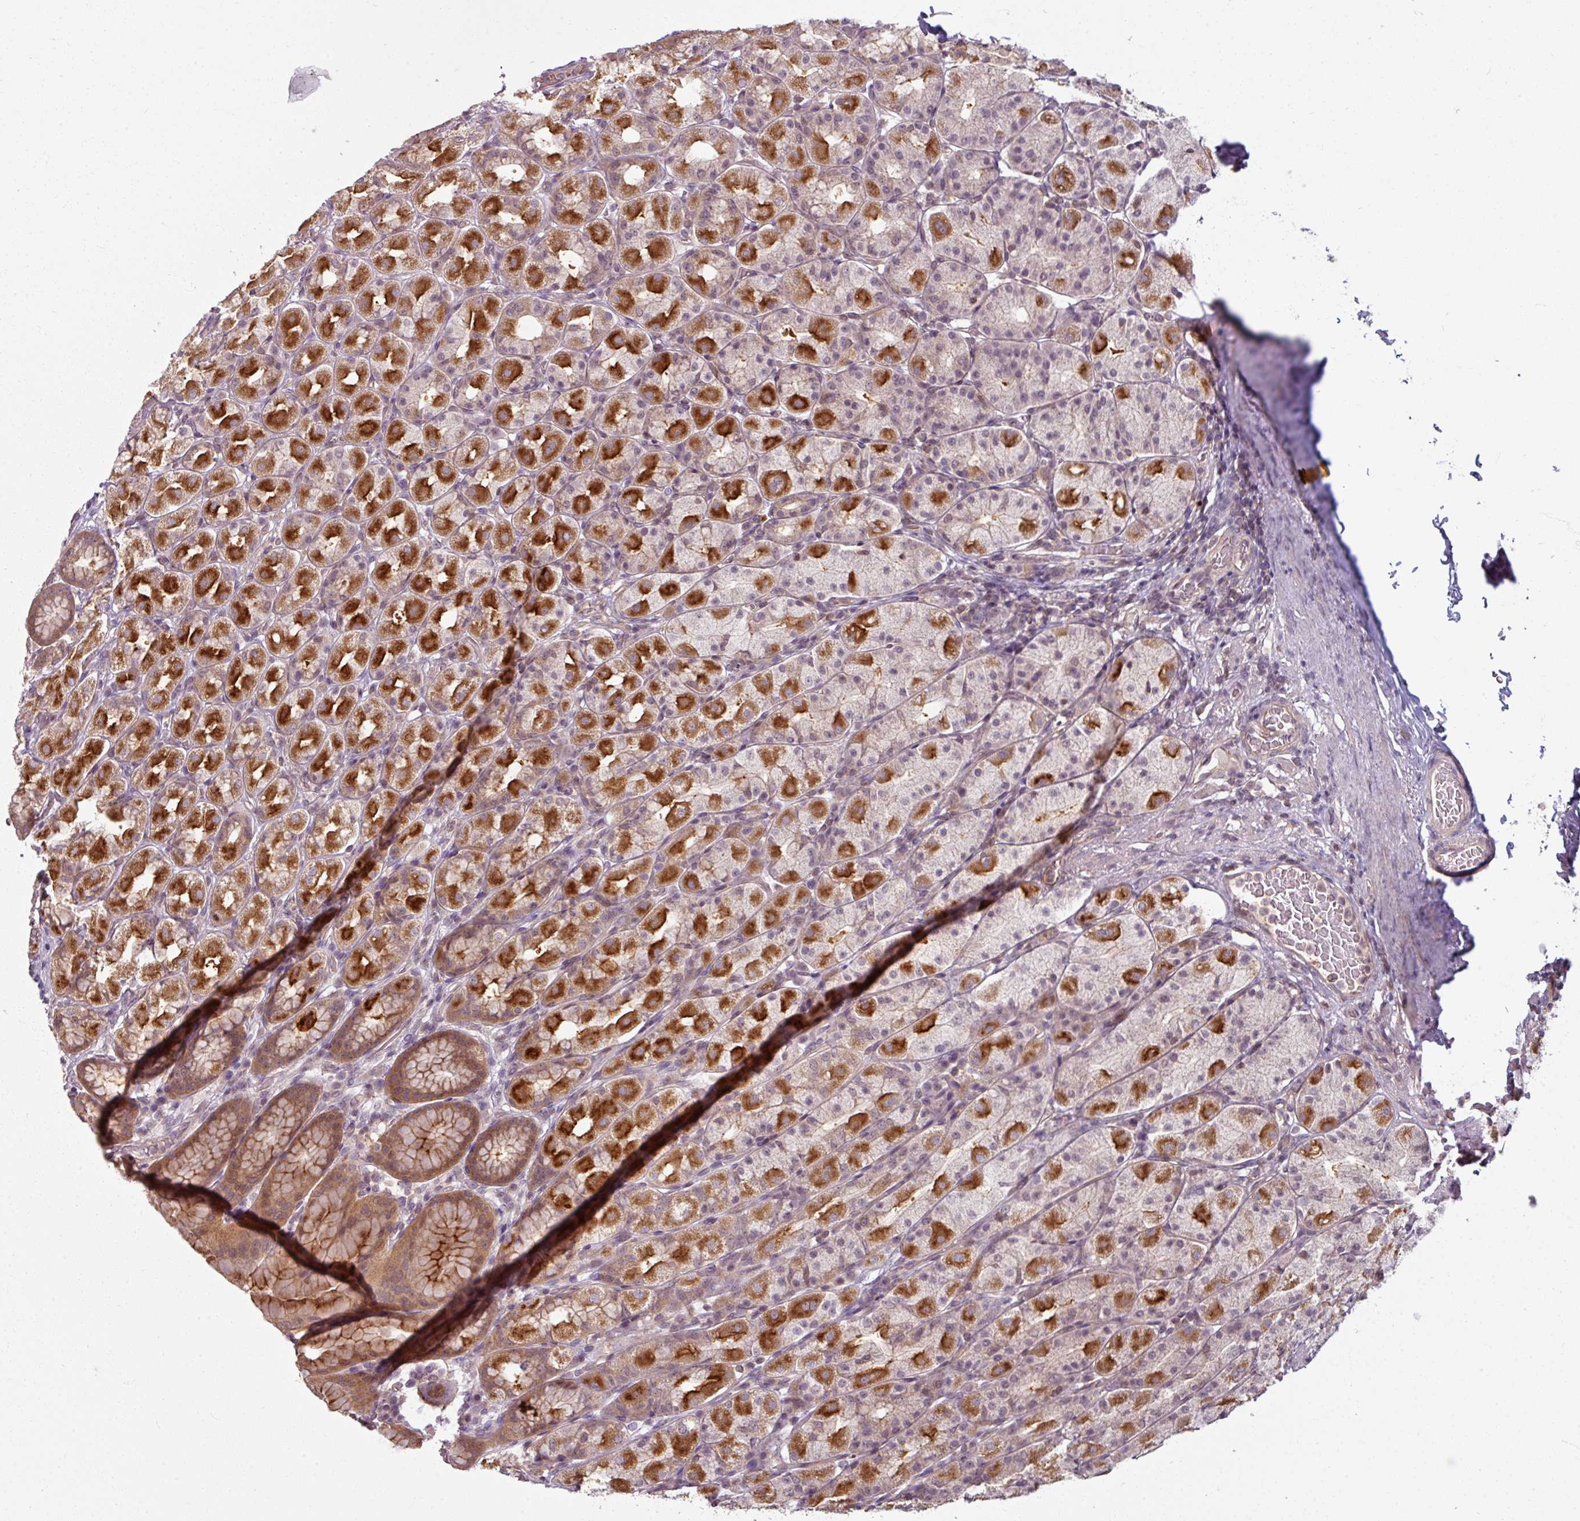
{"staining": {"intensity": "strong", "quantity": "25%-75%", "location": "cytoplasmic/membranous"}, "tissue": "stomach", "cell_type": "Glandular cells", "image_type": "normal", "snomed": [{"axis": "morphology", "description": "Normal tissue, NOS"}, {"axis": "topography", "description": "Stomach, upper"}, {"axis": "topography", "description": "Stomach"}], "caption": "Stomach stained for a protein demonstrates strong cytoplasmic/membranous positivity in glandular cells. The protein is shown in brown color, while the nuclei are stained blue.", "gene": "TUSC3", "patient": {"sex": "male", "age": 68}}